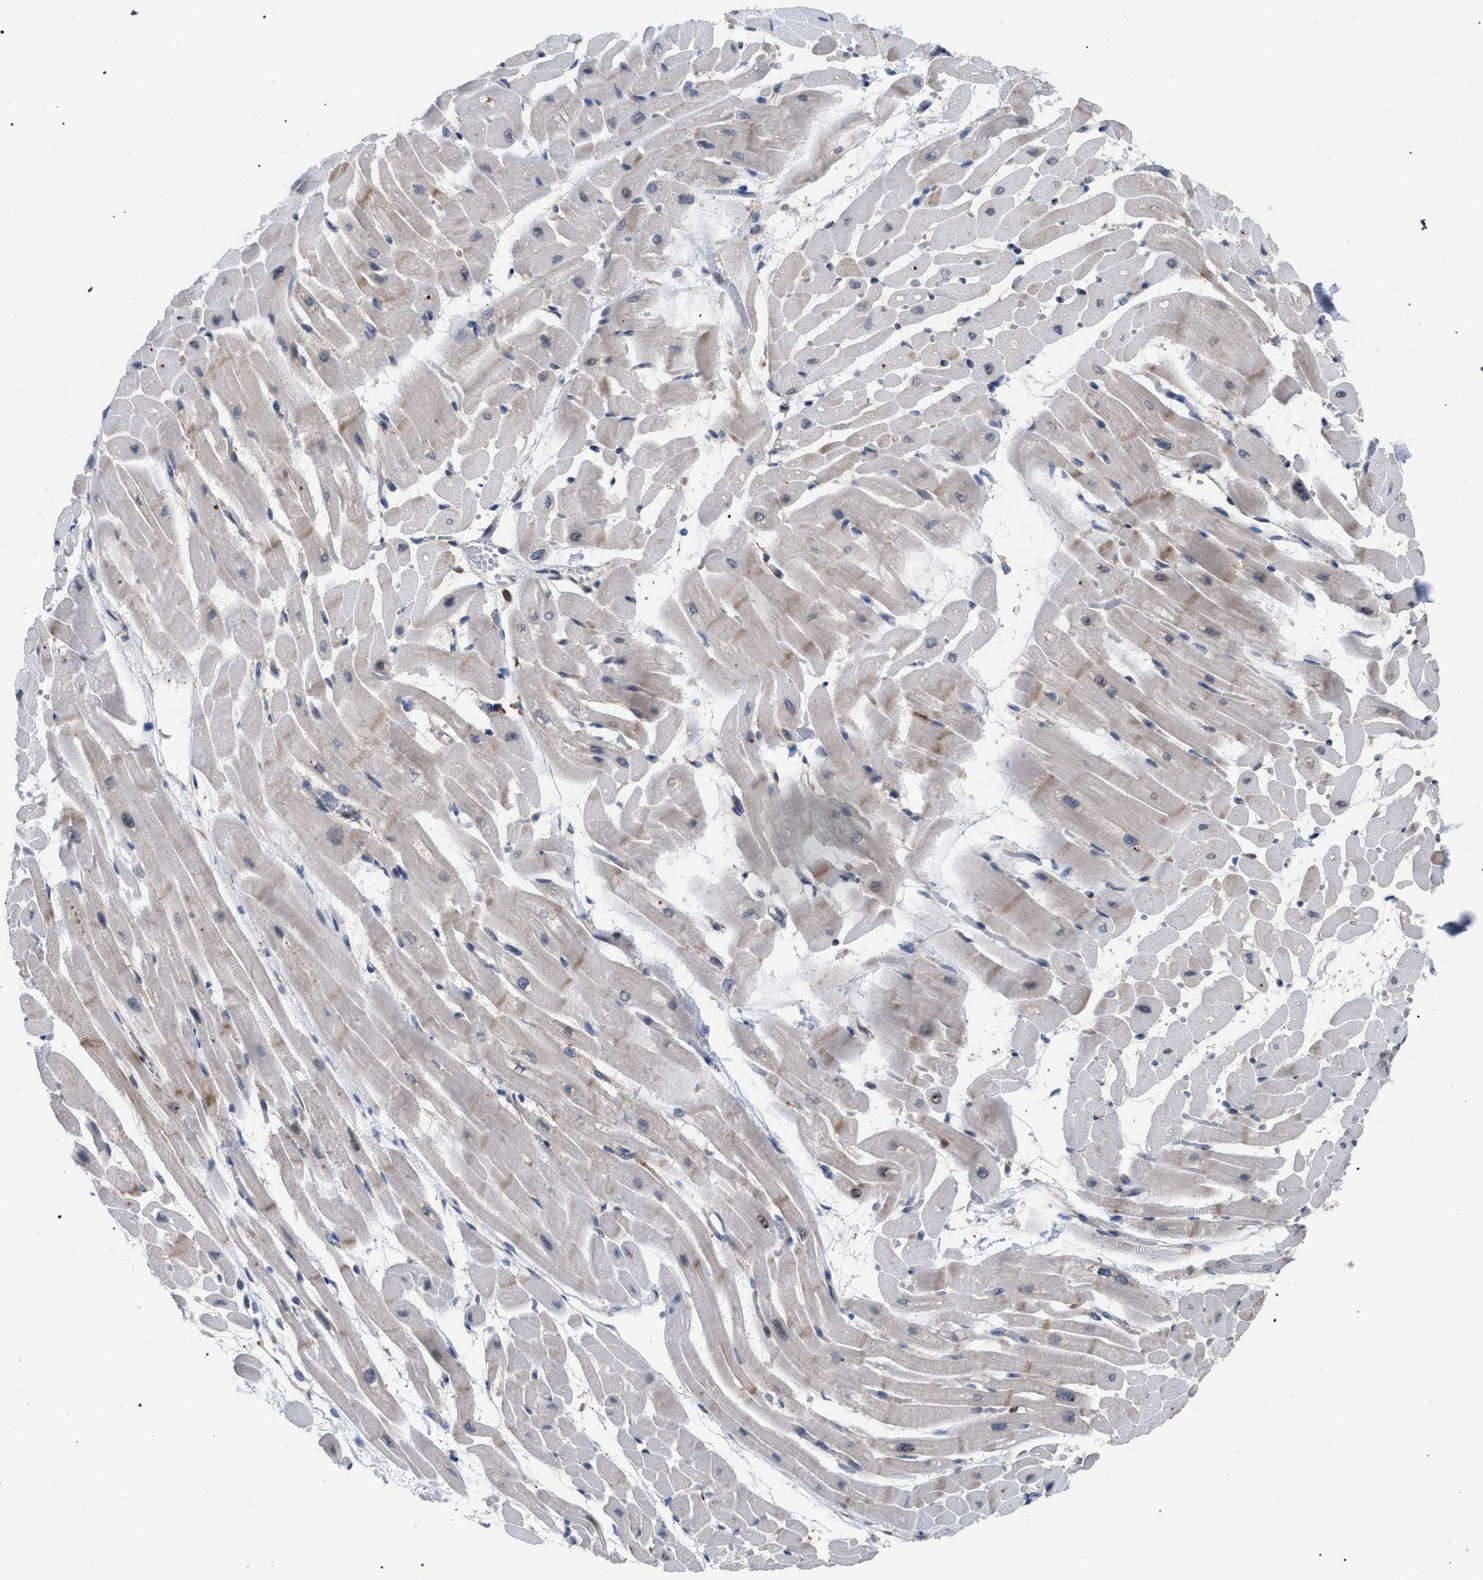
{"staining": {"intensity": "moderate", "quantity": "<25%", "location": "cytoplasmic/membranous"}, "tissue": "heart muscle", "cell_type": "Cardiomyocytes", "image_type": "normal", "snomed": [{"axis": "morphology", "description": "Normal tissue, NOS"}, {"axis": "topography", "description": "Heart"}], "caption": "Brown immunohistochemical staining in unremarkable human heart muscle displays moderate cytoplasmic/membranous positivity in approximately <25% of cardiomyocytes.", "gene": "CDR2L", "patient": {"sex": "male", "age": 45}}